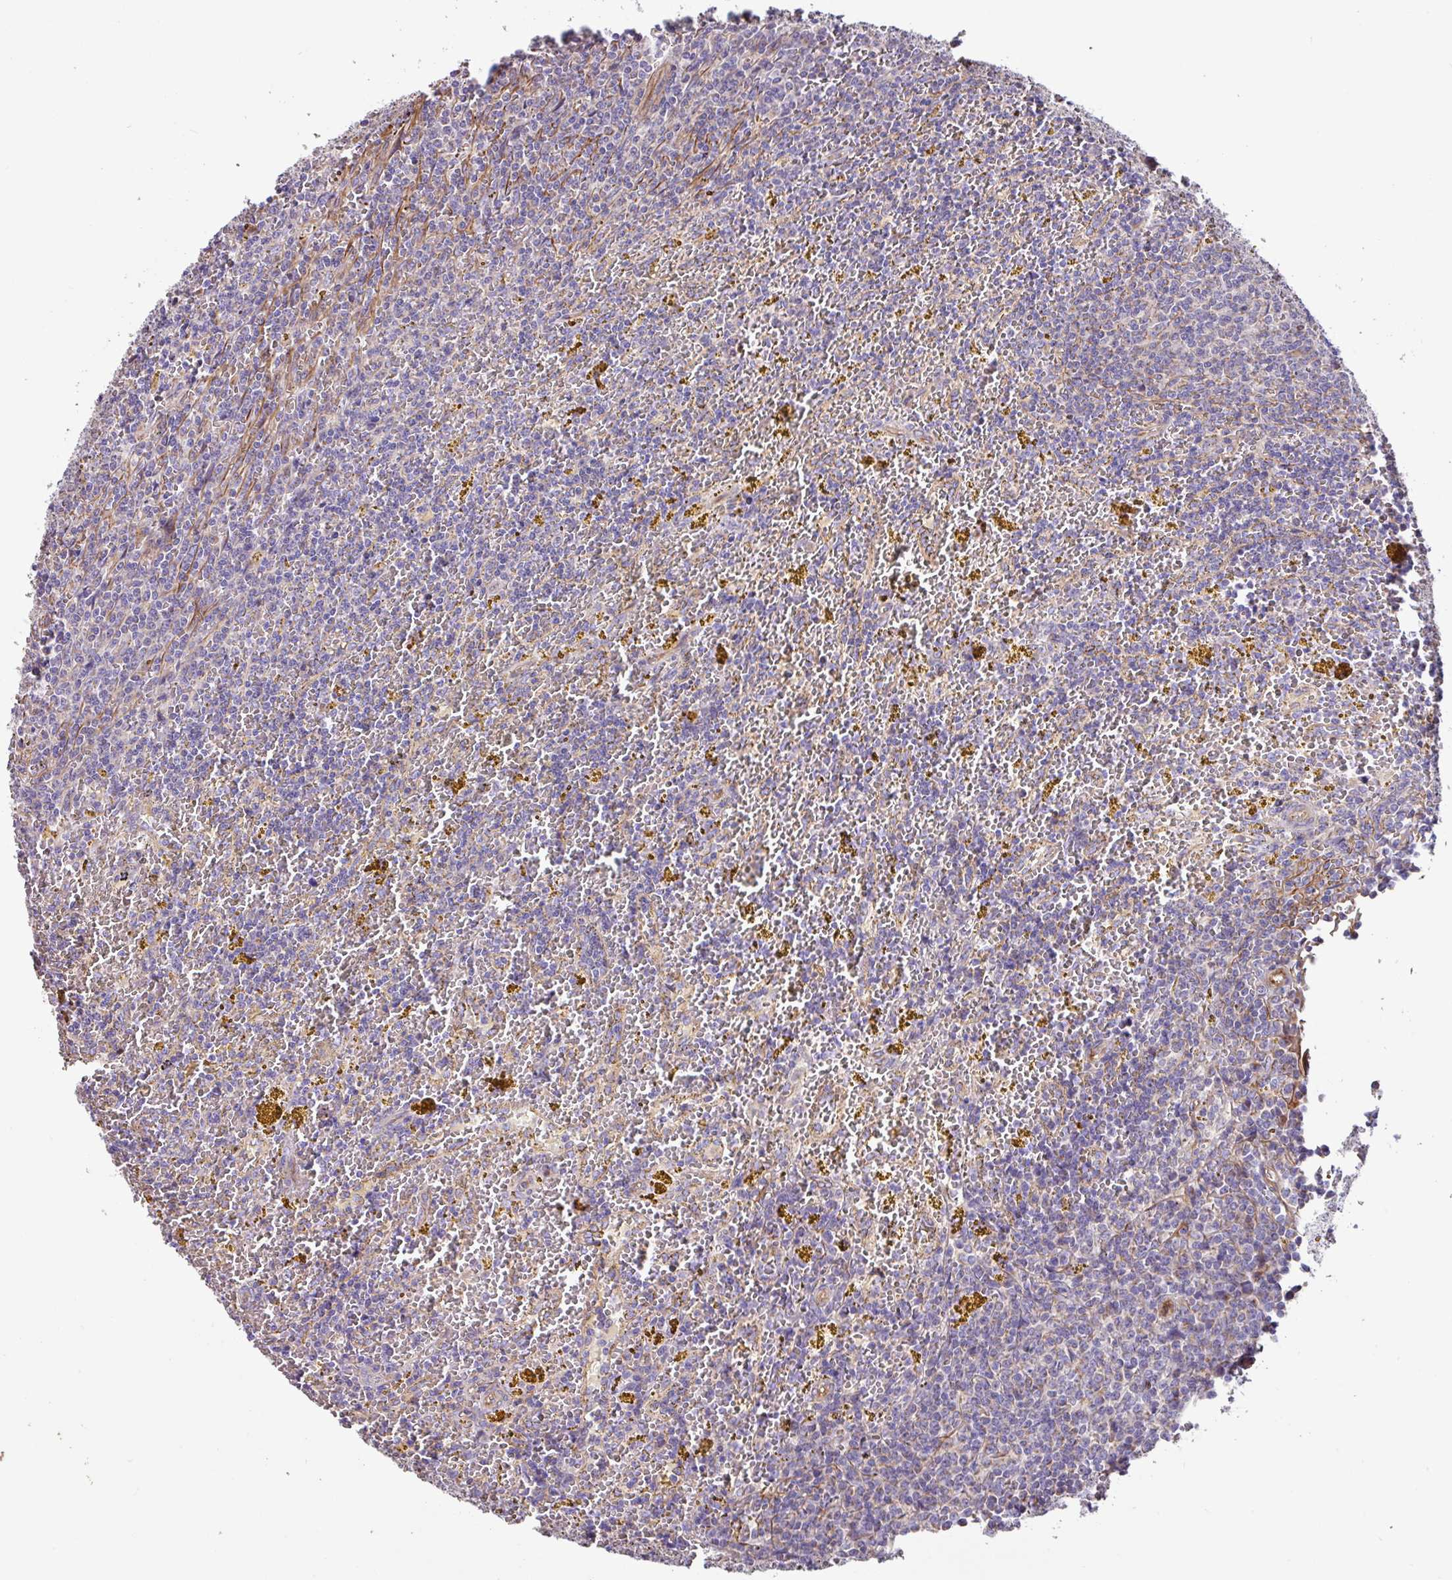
{"staining": {"intensity": "negative", "quantity": "none", "location": "none"}, "tissue": "lymphoma", "cell_type": "Tumor cells", "image_type": "cancer", "snomed": [{"axis": "morphology", "description": "Malignant lymphoma, non-Hodgkin's type, Low grade"}, {"axis": "topography", "description": "Spleen"}, {"axis": "topography", "description": "Lymph node"}], "caption": "Immunohistochemistry (IHC) photomicrograph of neoplastic tissue: lymphoma stained with DAB (3,3'-diaminobenzidine) demonstrates no significant protein positivity in tumor cells. Brightfield microscopy of immunohistochemistry (IHC) stained with DAB (3,3'-diaminobenzidine) (brown) and hematoxylin (blue), captured at high magnification.", "gene": "MRRF", "patient": {"sex": "female", "age": 66}}